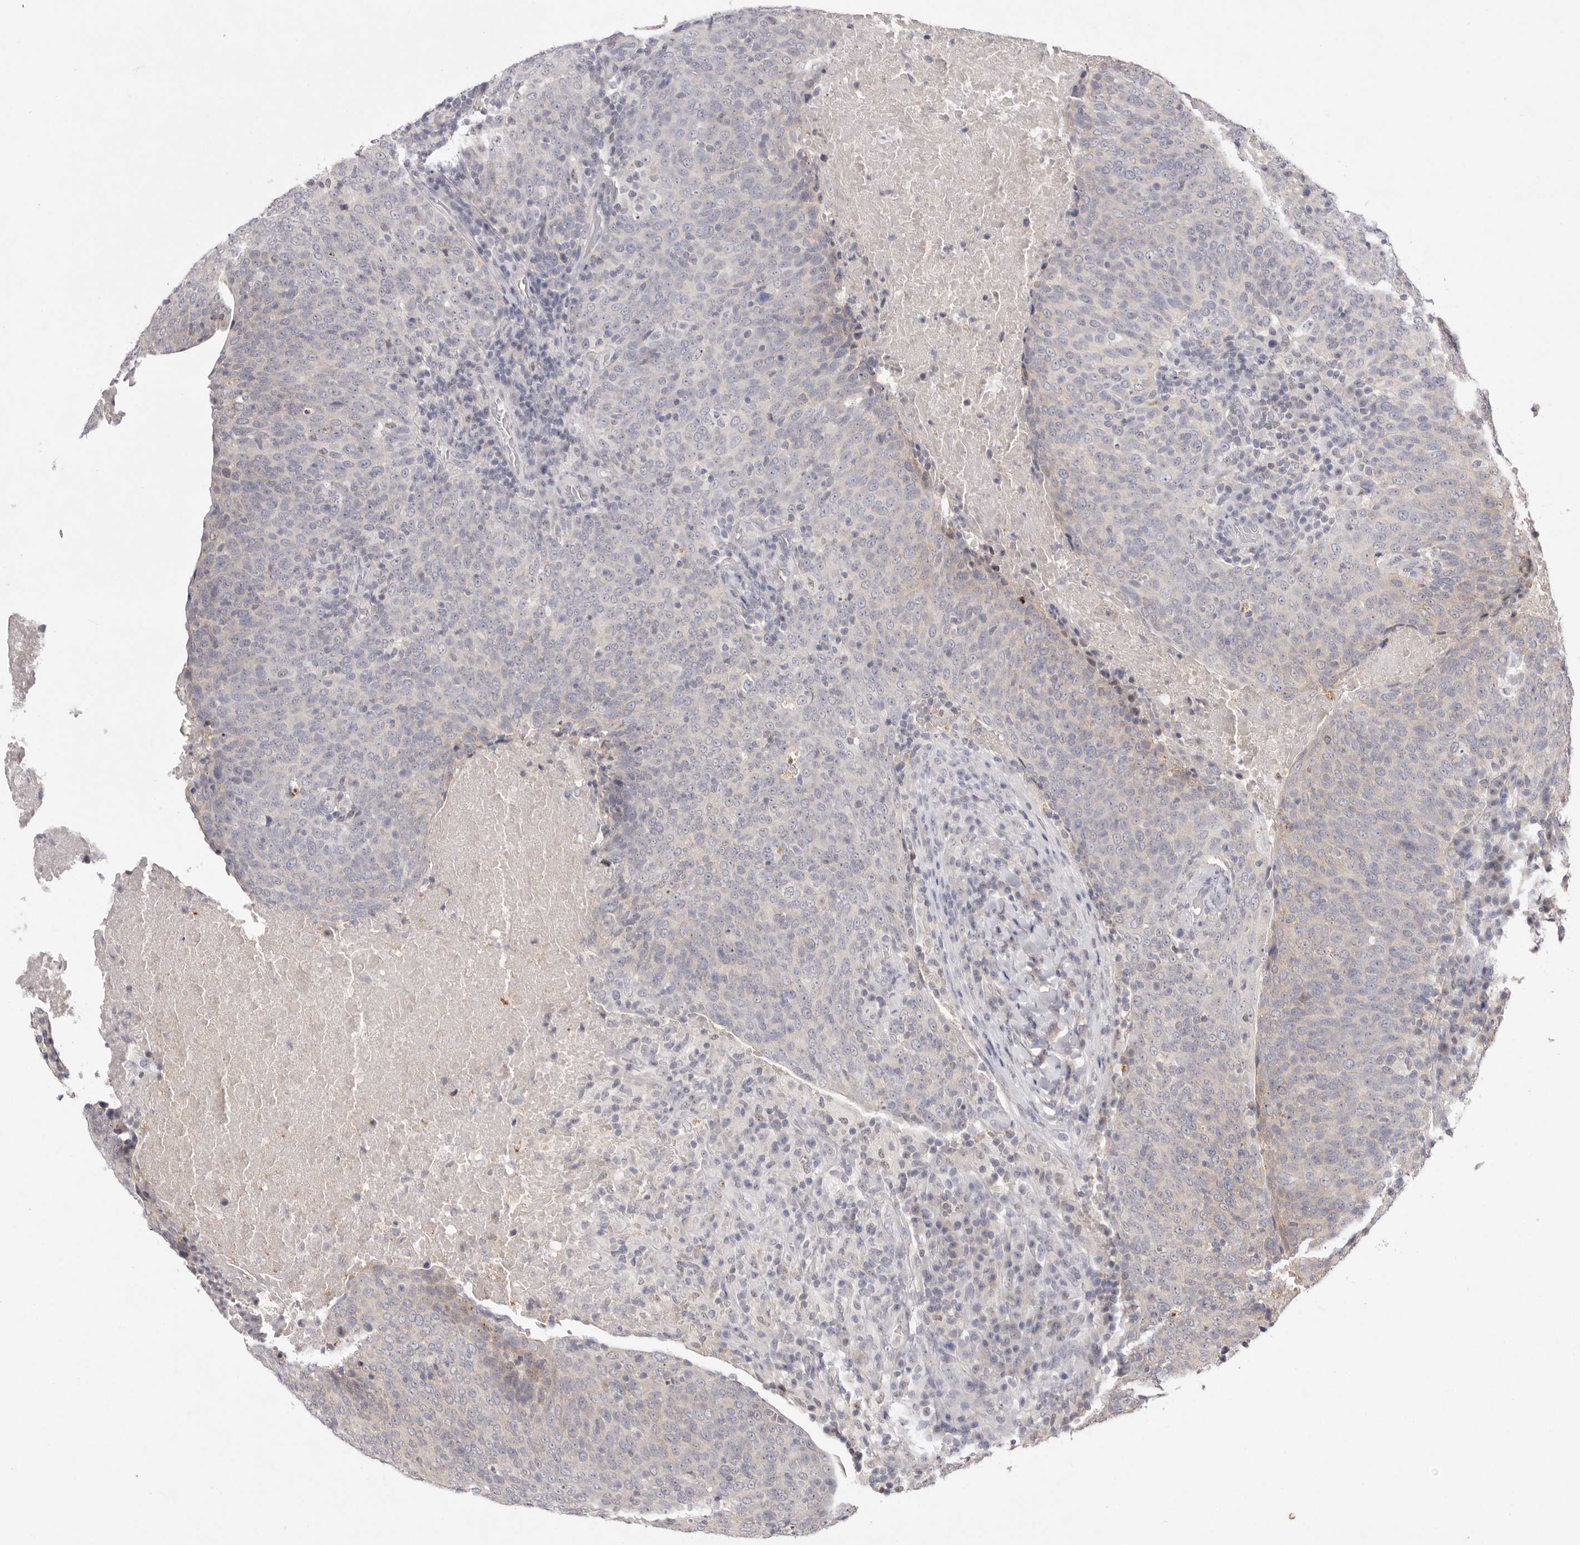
{"staining": {"intensity": "moderate", "quantity": "<25%", "location": "nuclear"}, "tissue": "head and neck cancer", "cell_type": "Tumor cells", "image_type": "cancer", "snomed": [{"axis": "morphology", "description": "Squamous cell carcinoma, NOS"}, {"axis": "morphology", "description": "Squamous cell carcinoma, metastatic, NOS"}, {"axis": "topography", "description": "Lymph node"}, {"axis": "topography", "description": "Head-Neck"}], "caption": "Head and neck metastatic squamous cell carcinoma stained for a protein displays moderate nuclear positivity in tumor cells.", "gene": "TADA1", "patient": {"sex": "male", "age": 62}}